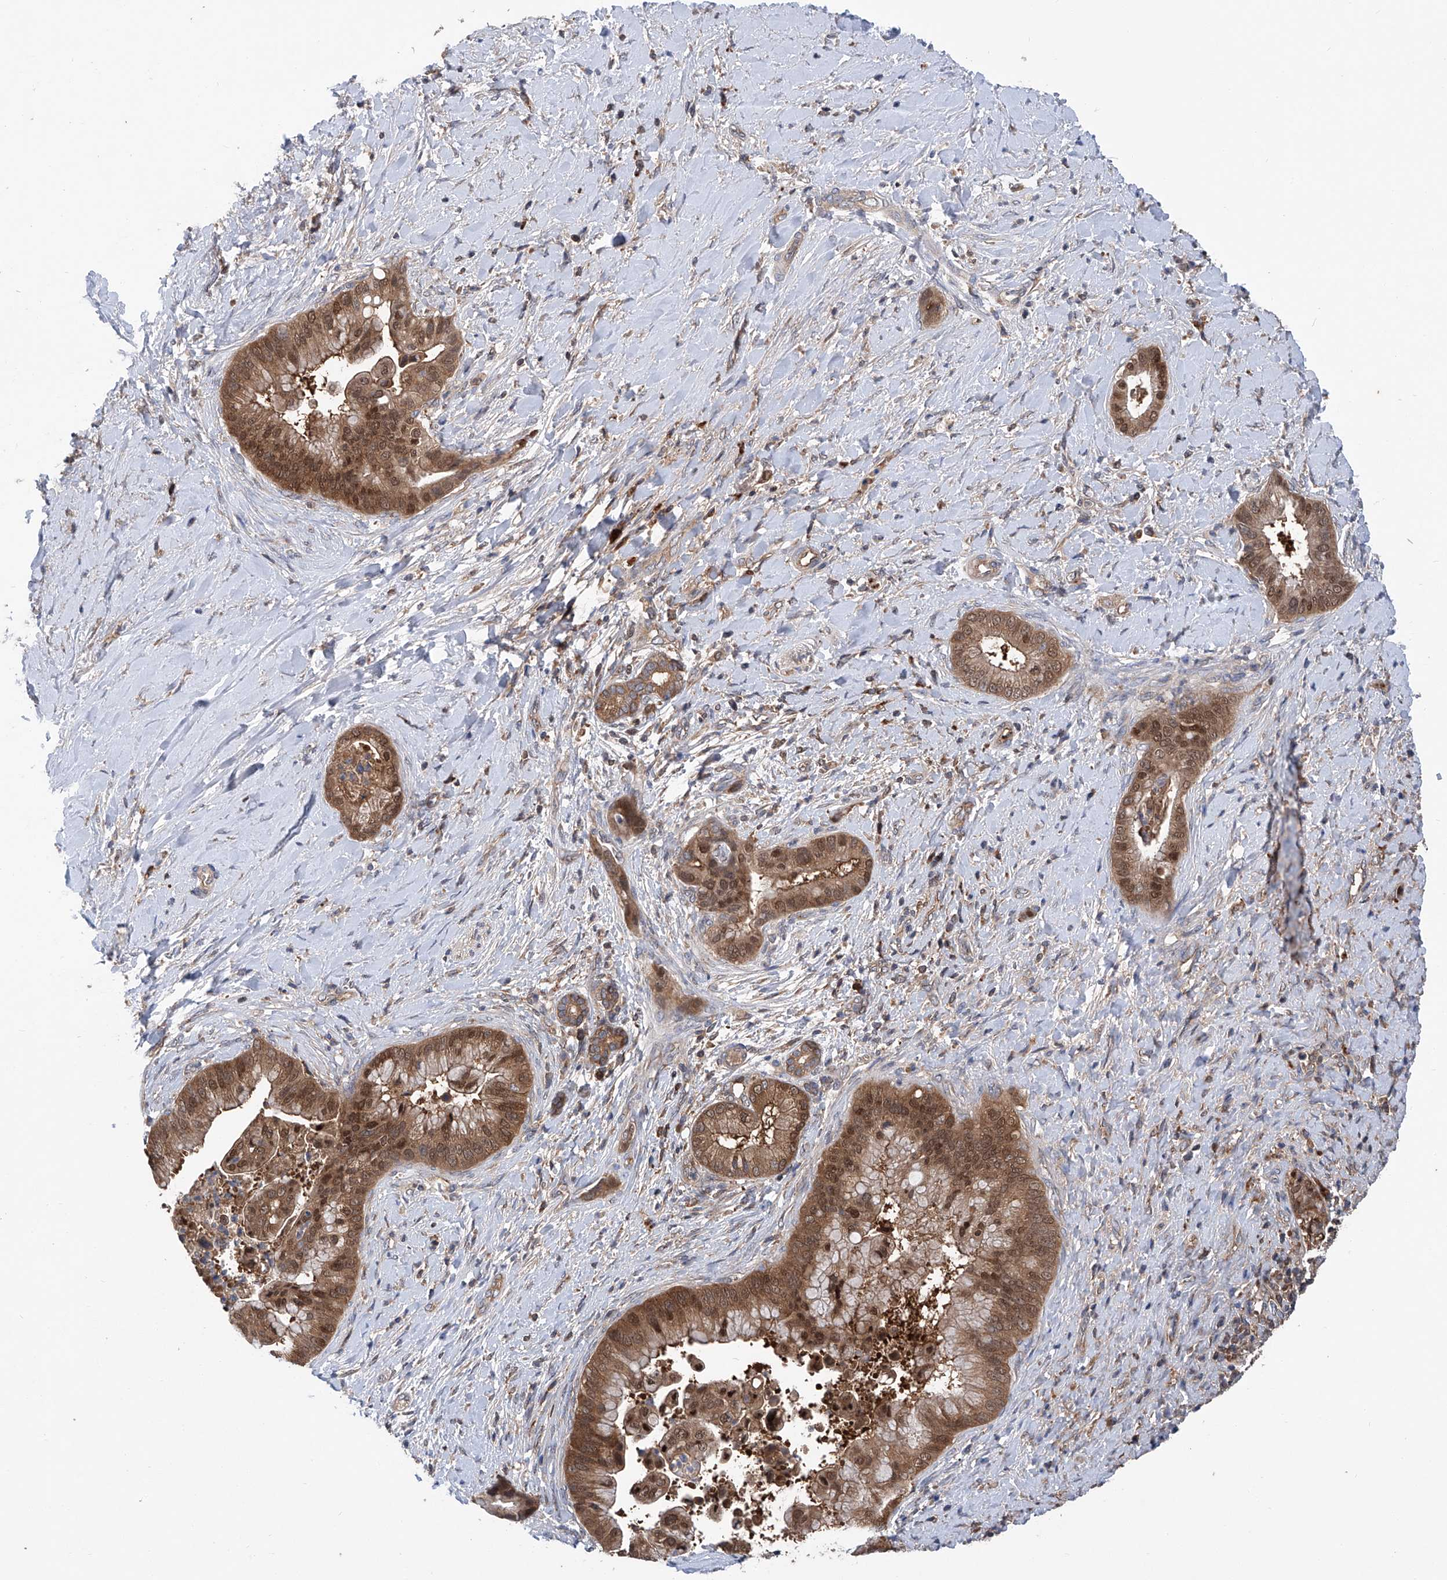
{"staining": {"intensity": "moderate", "quantity": ">75%", "location": "cytoplasmic/membranous,nuclear"}, "tissue": "liver cancer", "cell_type": "Tumor cells", "image_type": "cancer", "snomed": [{"axis": "morphology", "description": "Cholangiocarcinoma"}, {"axis": "topography", "description": "Liver"}], "caption": "Immunohistochemical staining of liver cancer (cholangiocarcinoma) displays medium levels of moderate cytoplasmic/membranous and nuclear protein expression in about >75% of tumor cells. (Stains: DAB (3,3'-diaminobenzidine) in brown, nuclei in blue, Microscopy: brightfield microscopy at high magnification).", "gene": "ASCC3", "patient": {"sex": "female", "age": 54}}